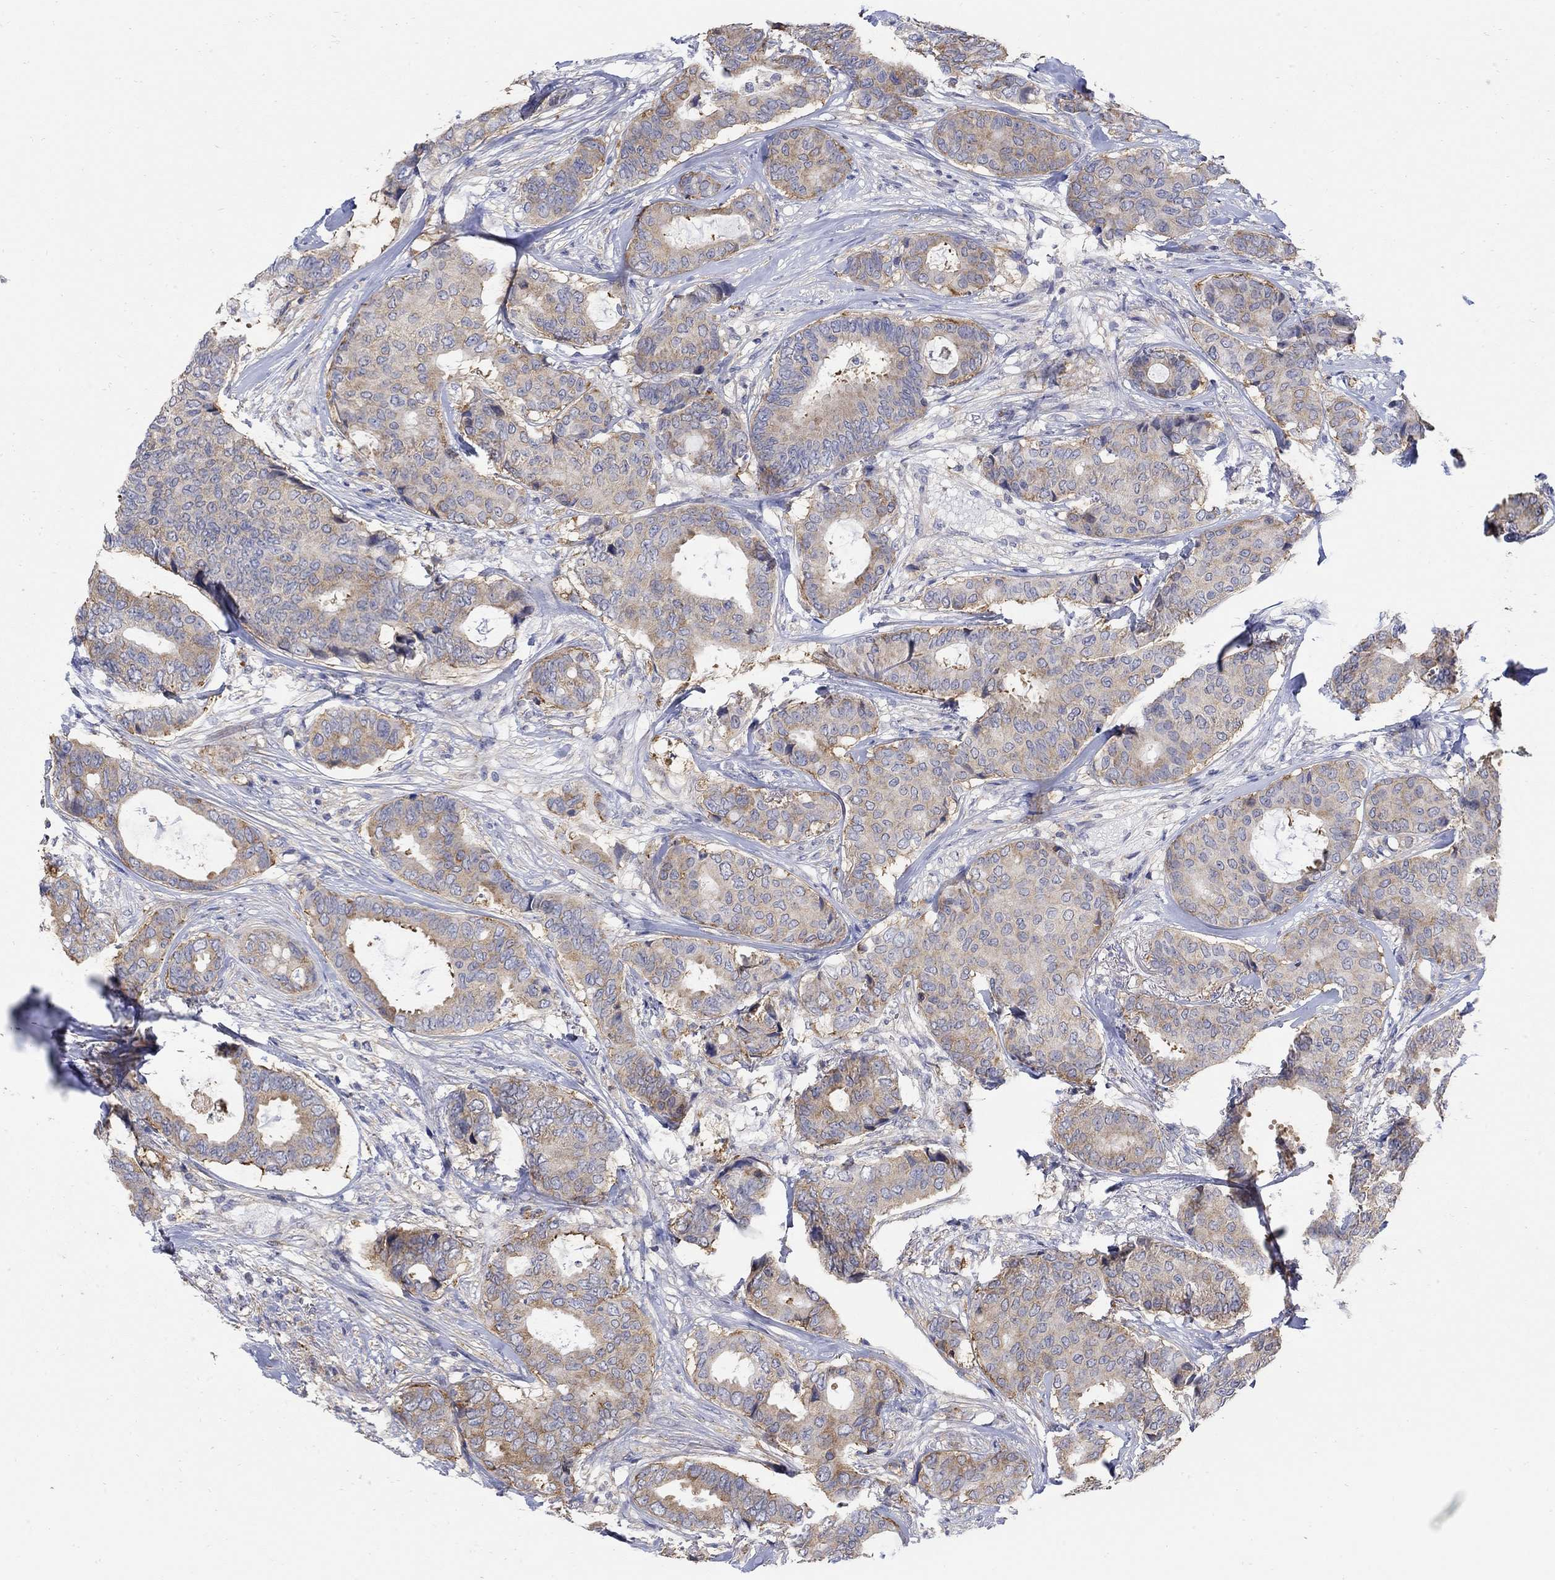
{"staining": {"intensity": "weak", "quantity": "25%-75%", "location": "cytoplasmic/membranous"}, "tissue": "breast cancer", "cell_type": "Tumor cells", "image_type": "cancer", "snomed": [{"axis": "morphology", "description": "Duct carcinoma"}, {"axis": "topography", "description": "Breast"}], "caption": "Immunohistochemical staining of breast cancer shows low levels of weak cytoplasmic/membranous protein staining in approximately 25%-75% of tumor cells. (DAB IHC with brightfield microscopy, high magnification).", "gene": "TEKT3", "patient": {"sex": "female", "age": 75}}